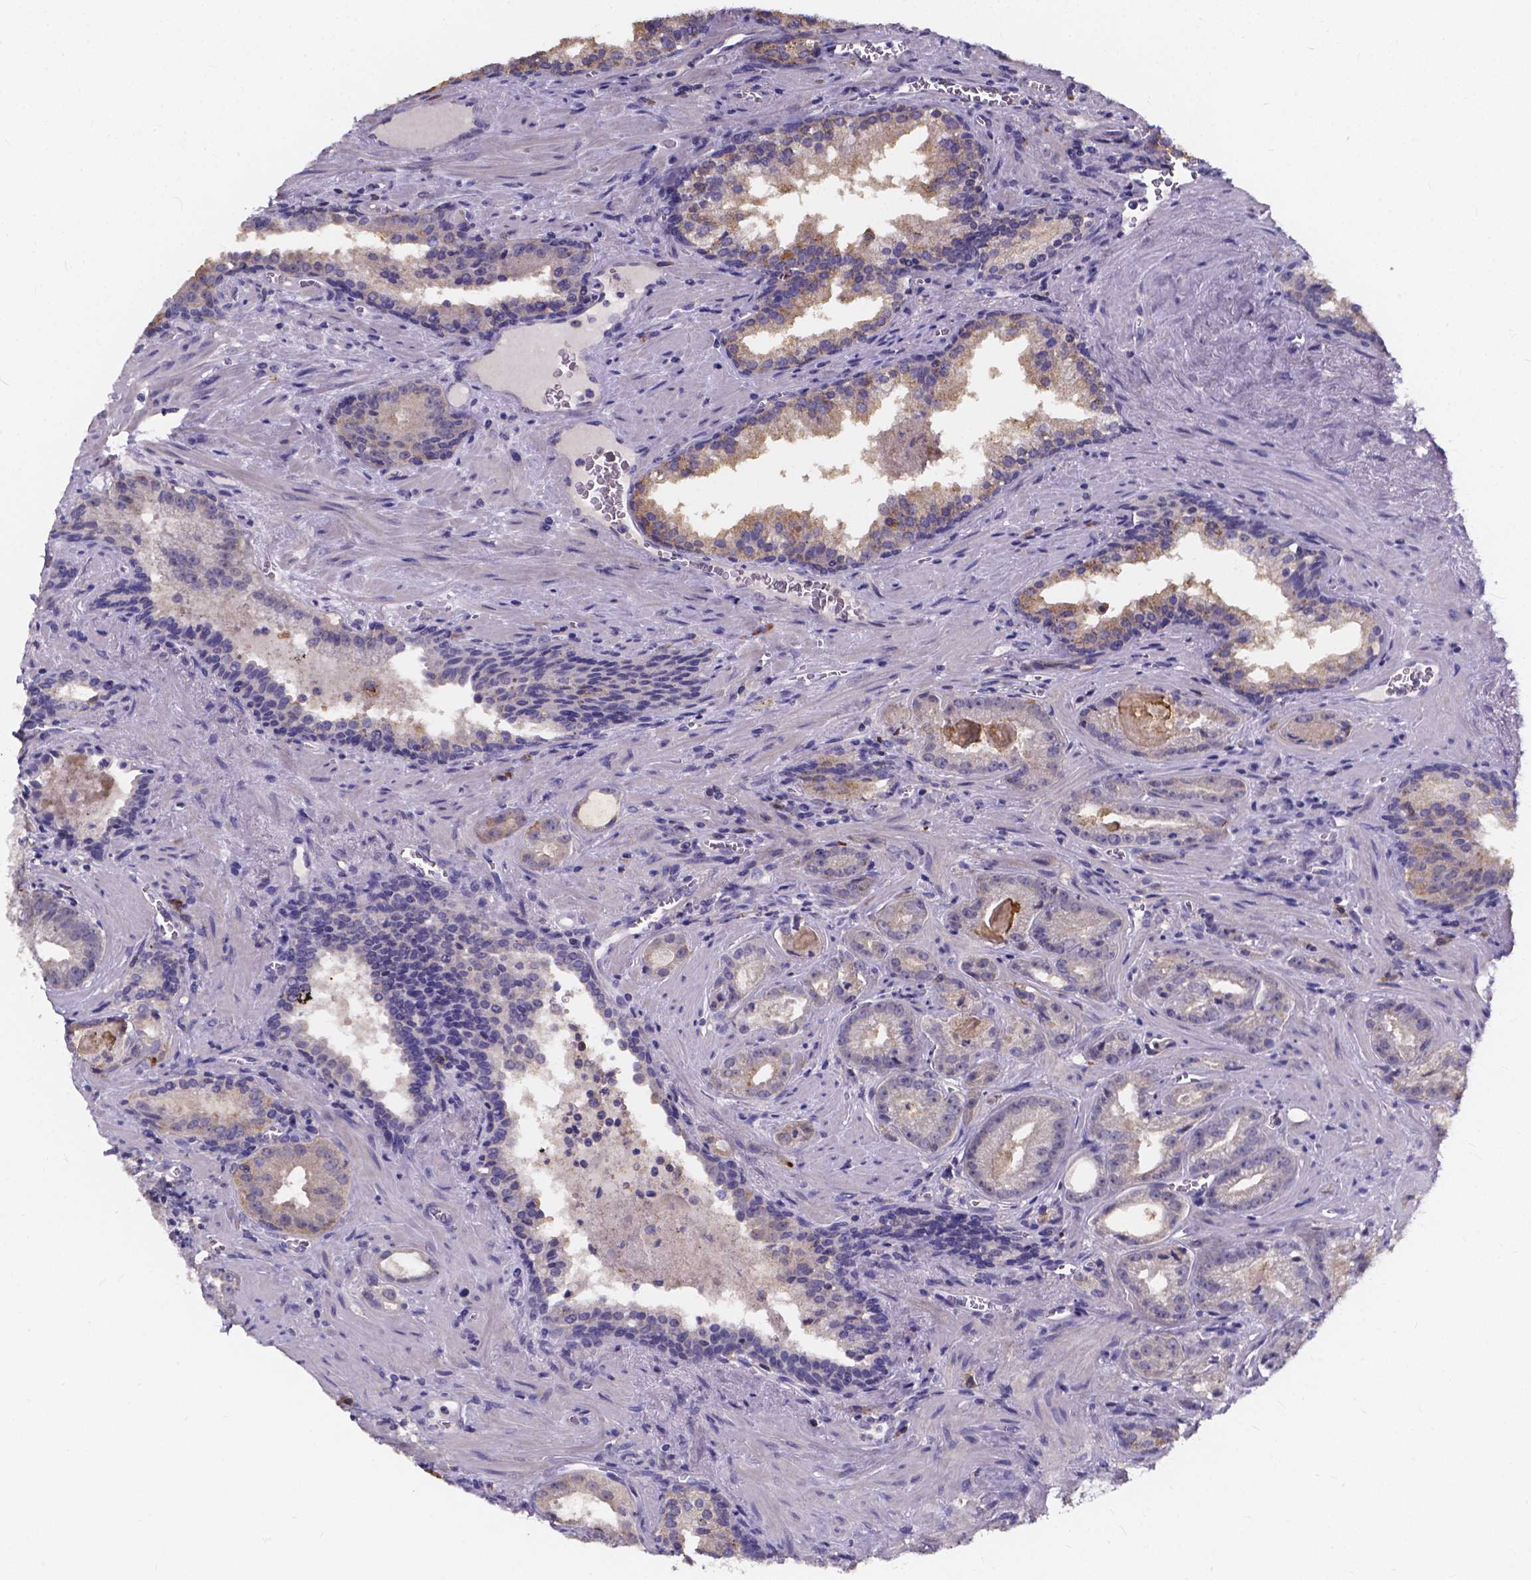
{"staining": {"intensity": "negative", "quantity": "none", "location": "none"}, "tissue": "prostate cancer", "cell_type": "Tumor cells", "image_type": "cancer", "snomed": [{"axis": "morphology", "description": "Adenocarcinoma, High grade"}, {"axis": "topography", "description": "Prostate"}], "caption": "An IHC micrograph of prostate cancer (adenocarcinoma (high-grade)) is shown. There is no staining in tumor cells of prostate cancer (adenocarcinoma (high-grade)).", "gene": "SPOCD1", "patient": {"sex": "male", "age": 68}}